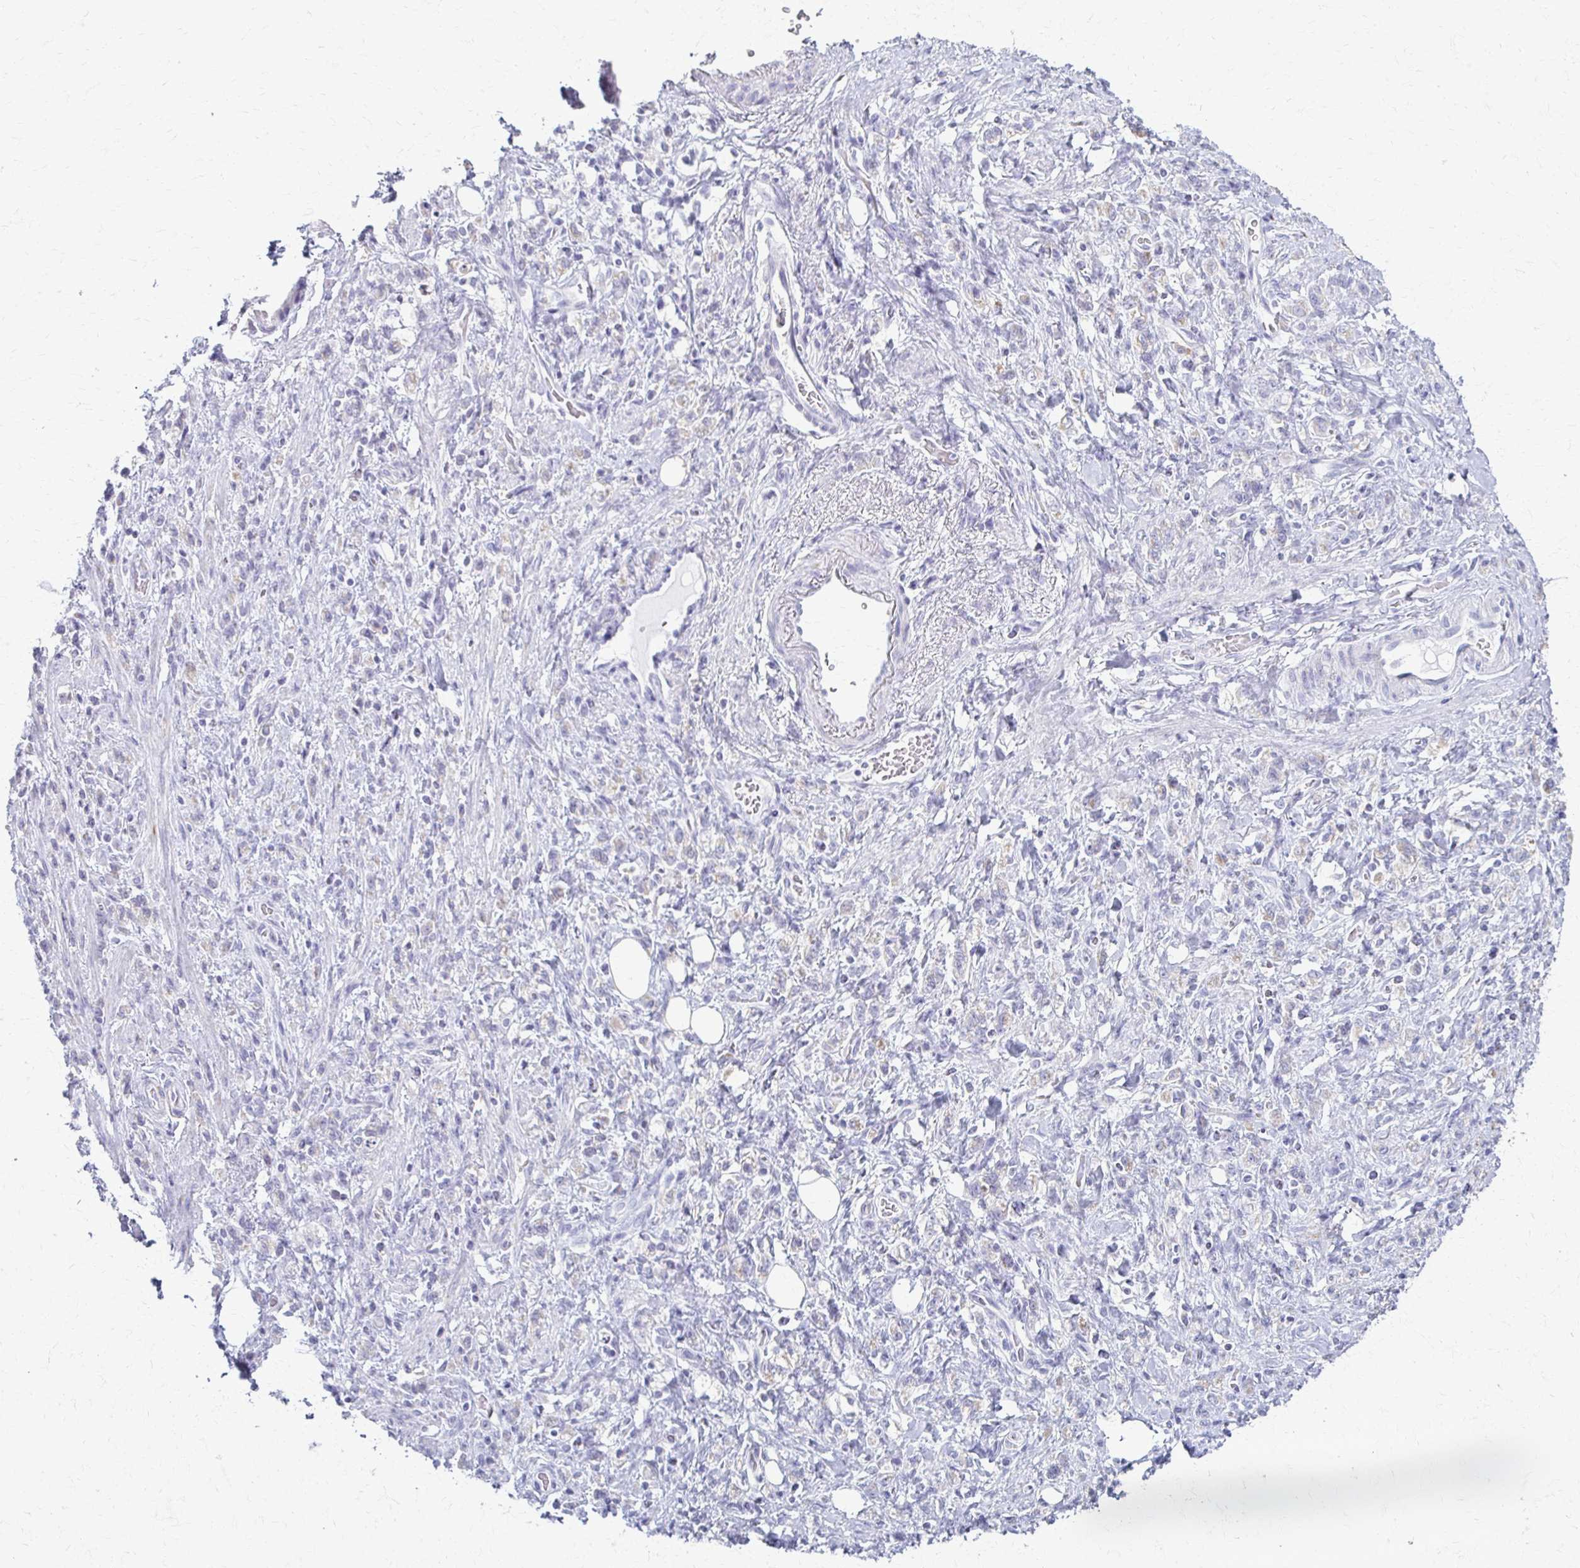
{"staining": {"intensity": "negative", "quantity": "none", "location": "none"}, "tissue": "stomach cancer", "cell_type": "Tumor cells", "image_type": "cancer", "snomed": [{"axis": "morphology", "description": "Adenocarcinoma, NOS"}, {"axis": "topography", "description": "Stomach"}], "caption": "Image shows no significant protein expression in tumor cells of stomach cancer. The staining was performed using DAB (3,3'-diaminobenzidine) to visualize the protein expression in brown, while the nuclei were stained in blue with hematoxylin (Magnification: 20x).", "gene": "FCGR2B", "patient": {"sex": "male", "age": 77}}